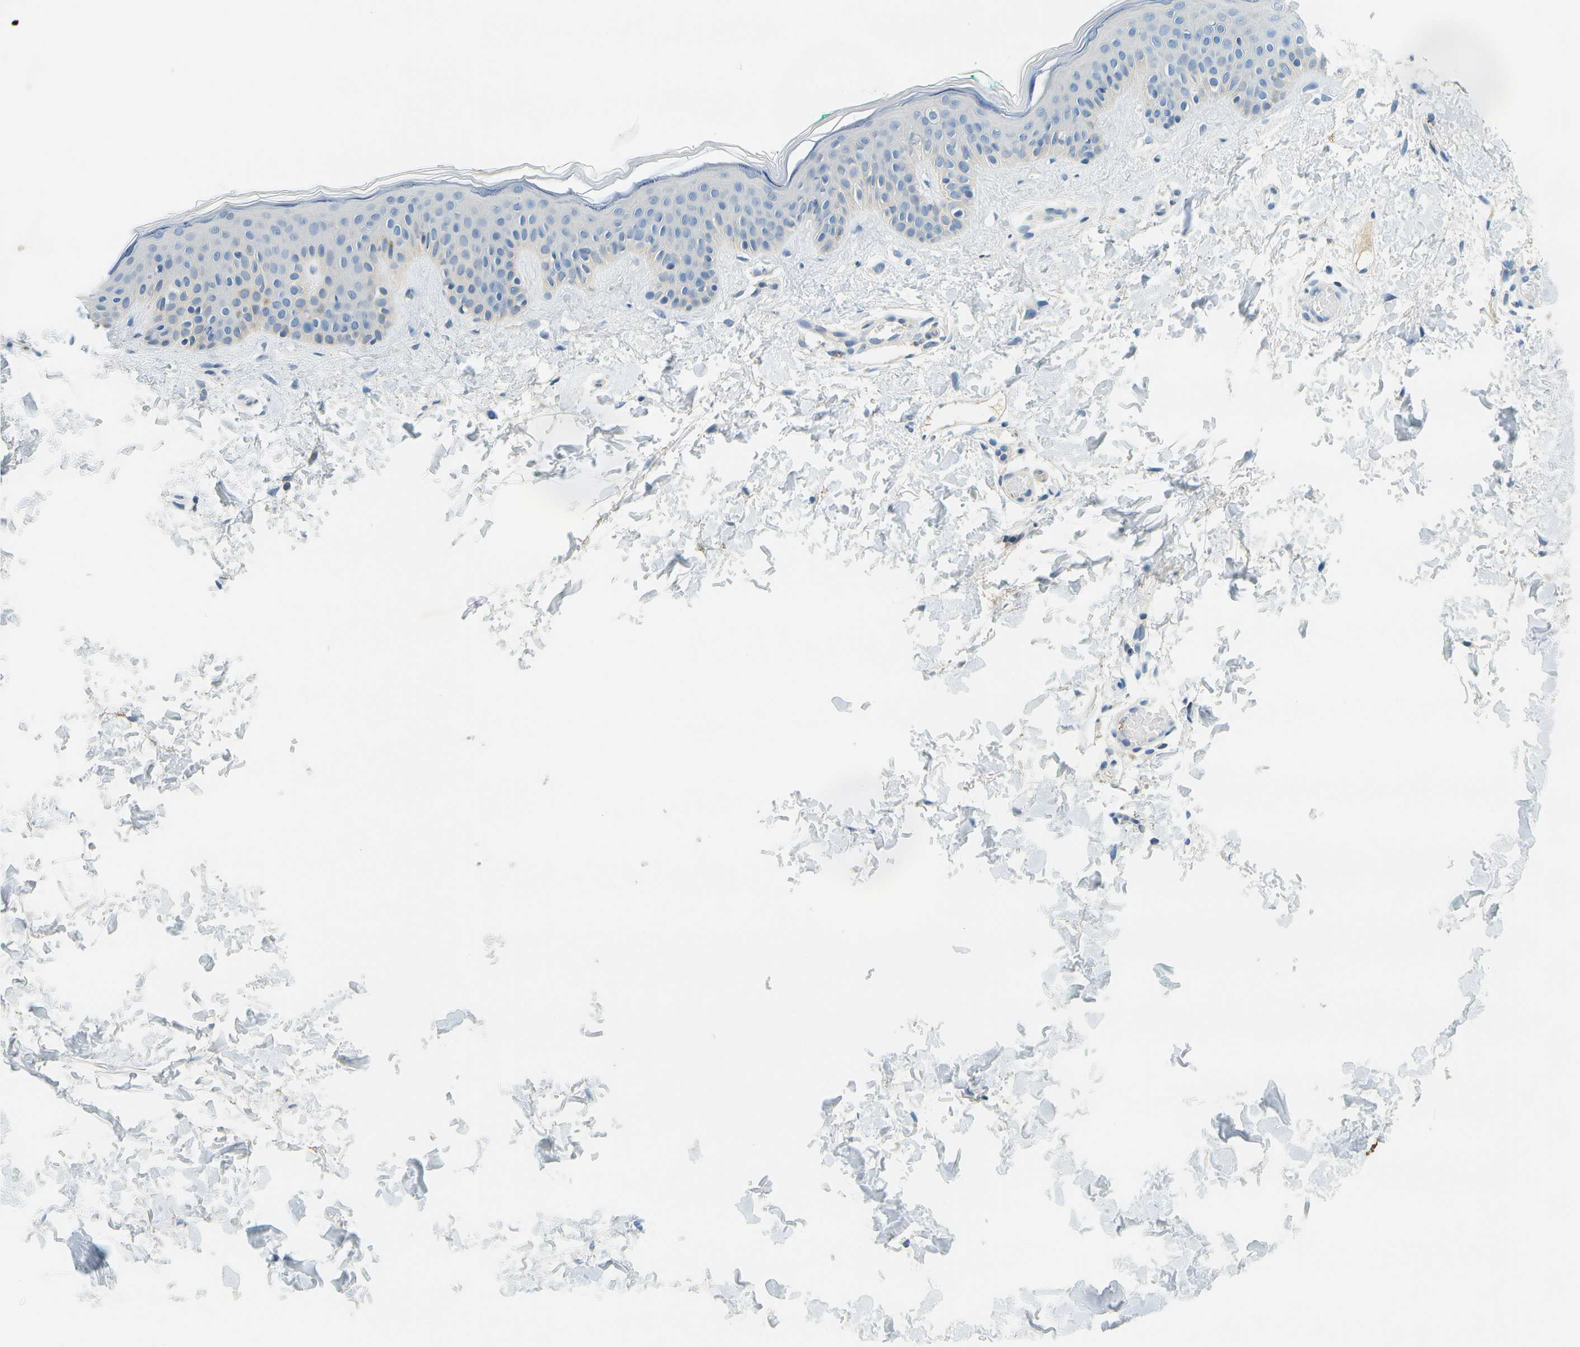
{"staining": {"intensity": "negative", "quantity": "none", "location": "none"}, "tissue": "skin", "cell_type": "Fibroblasts", "image_type": "normal", "snomed": [{"axis": "morphology", "description": "Normal tissue, NOS"}, {"axis": "topography", "description": "Skin"}], "caption": "IHC photomicrograph of unremarkable human skin stained for a protein (brown), which shows no expression in fibroblasts.", "gene": "RASGRP2", "patient": {"sex": "male", "age": 30}}